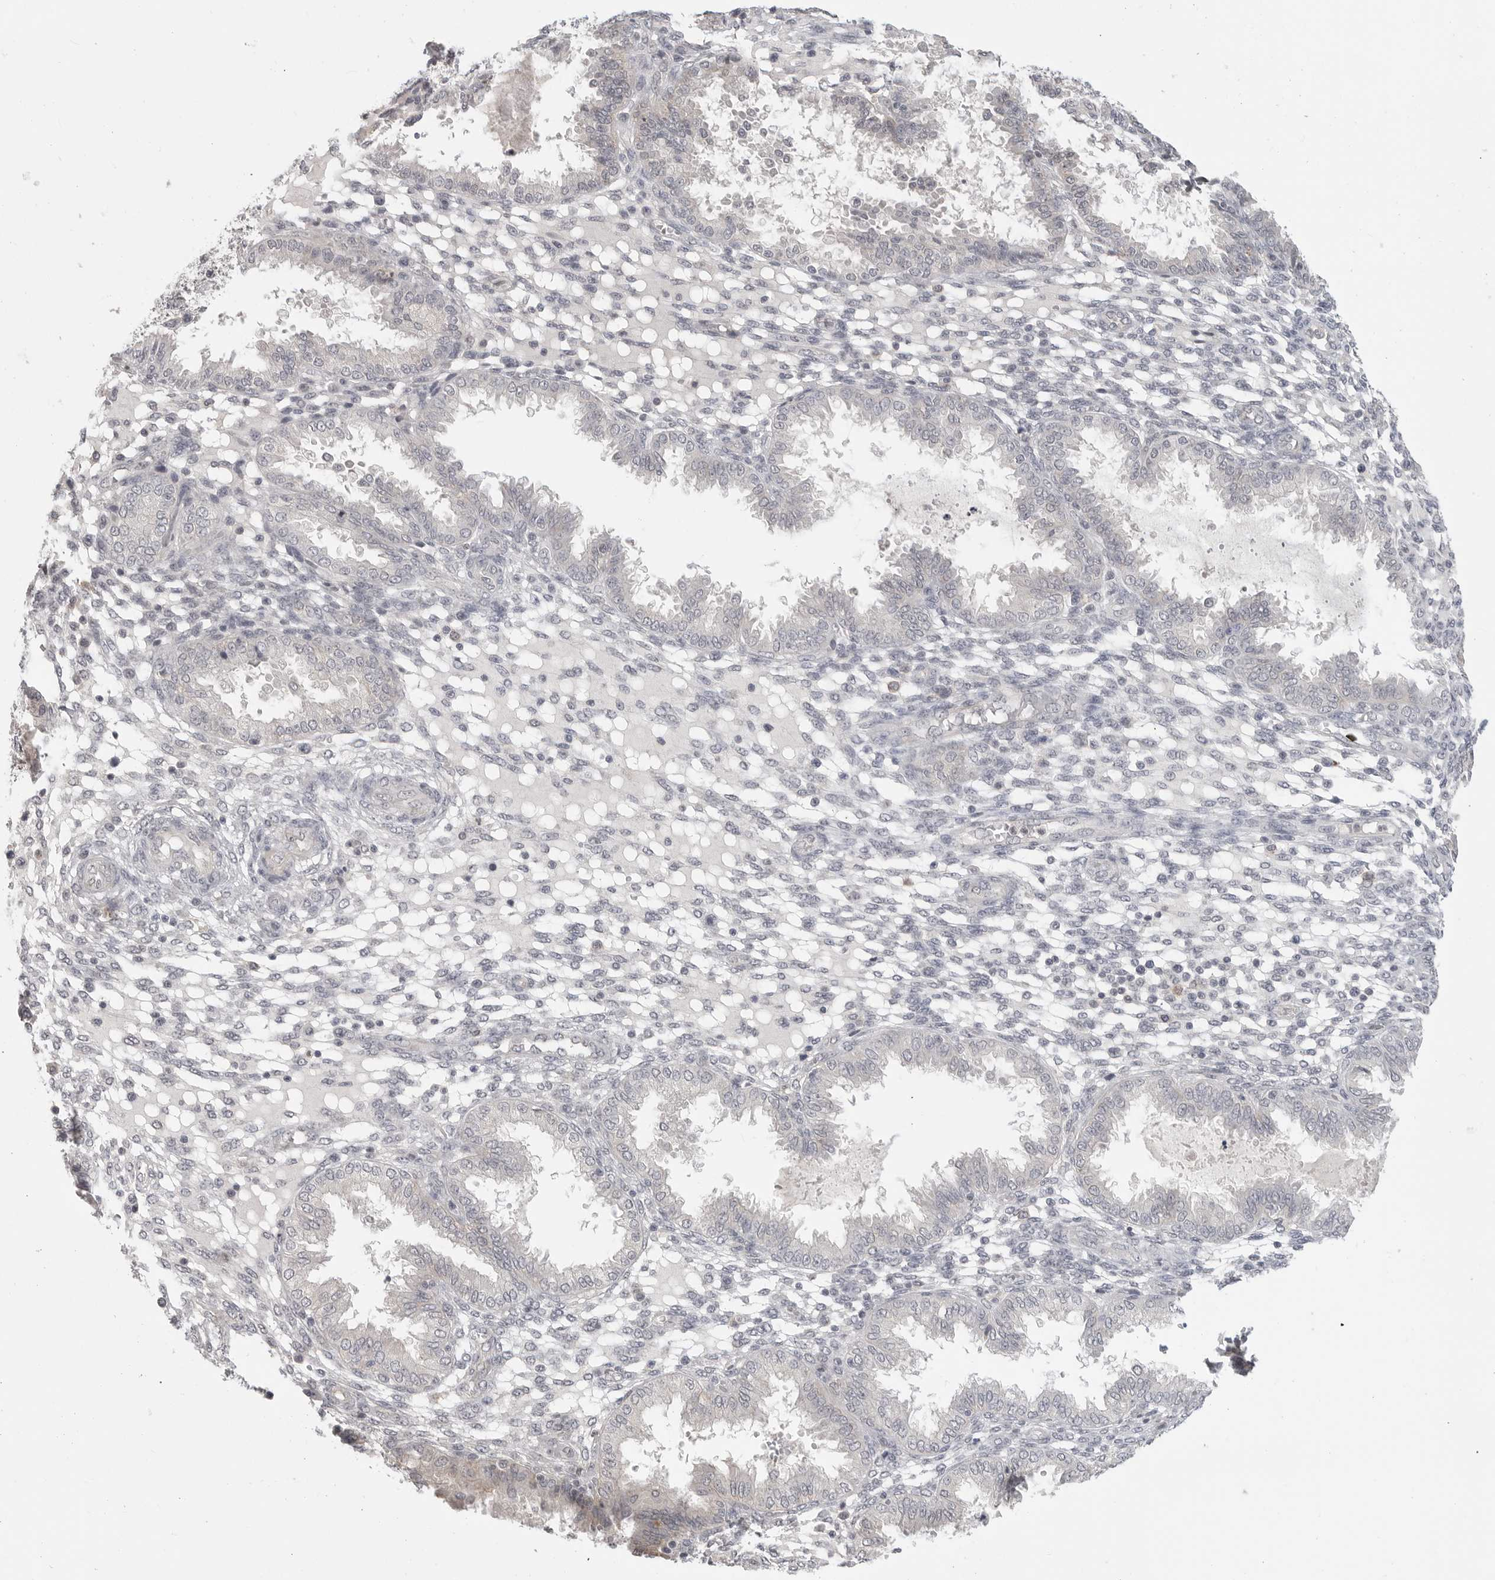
{"staining": {"intensity": "negative", "quantity": "none", "location": "none"}, "tissue": "endometrium", "cell_type": "Cells in endometrial stroma", "image_type": "normal", "snomed": [{"axis": "morphology", "description": "Normal tissue, NOS"}, {"axis": "topography", "description": "Endometrium"}], "caption": "There is no significant positivity in cells in endometrial stroma of endometrium. Nuclei are stained in blue.", "gene": "IFNGR1", "patient": {"sex": "female", "age": 33}}